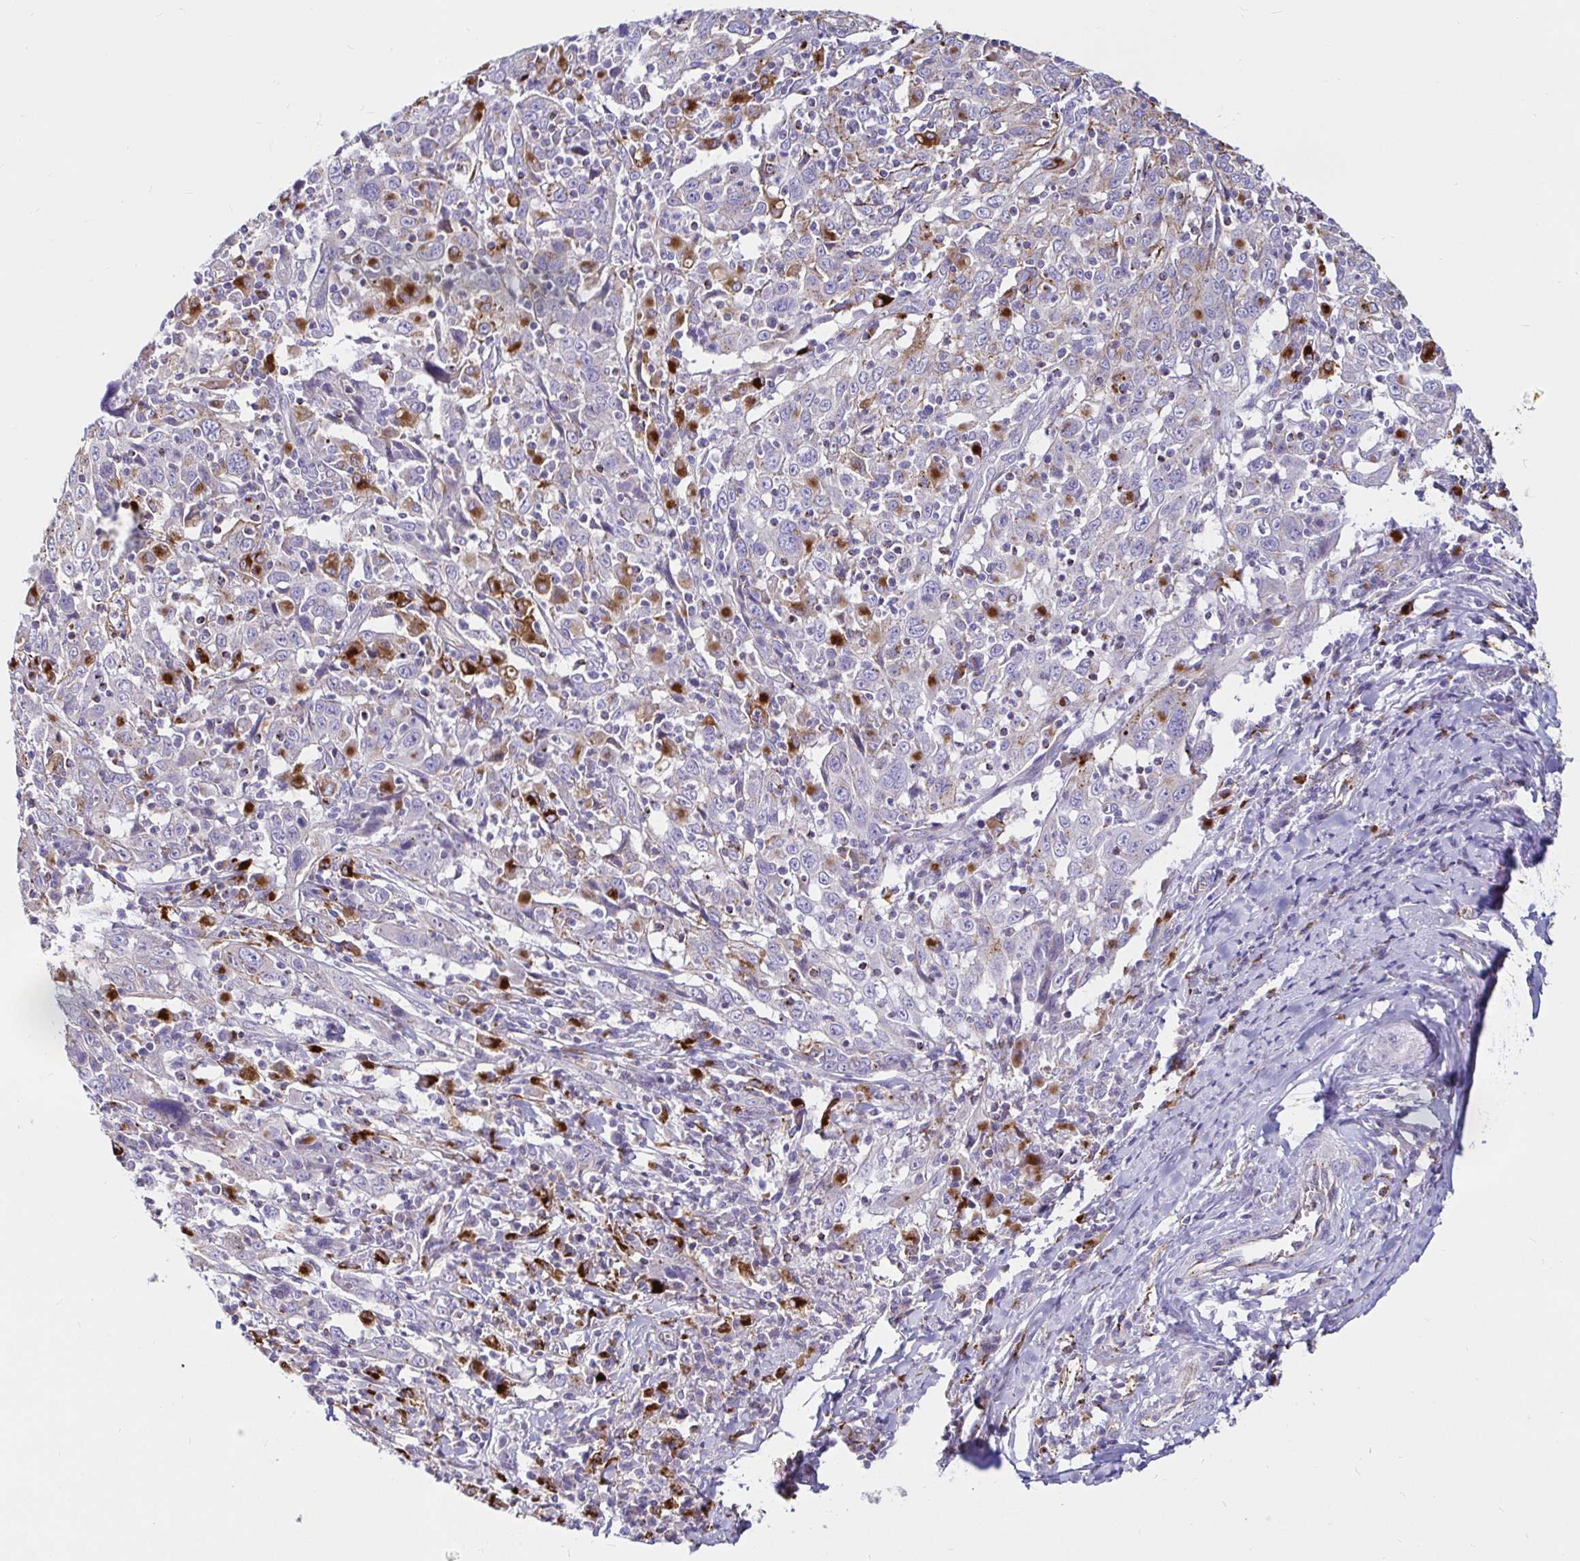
{"staining": {"intensity": "negative", "quantity": "none", "location": "none"}, "tissue": "cervical cancer", "cell_type": "Tumor cells", "image_type": "cancer", "snomed": [{"axis": "morphology", "description": "Squamous cell carcinoma, NOS"}, {"axis": "topography", "description": "Cervix"}], "caption": "There is no significant staining in tumor cells of cervical cancer.", "gene": "FUCA1", "patient": {"sex": "female", "age": 46}}